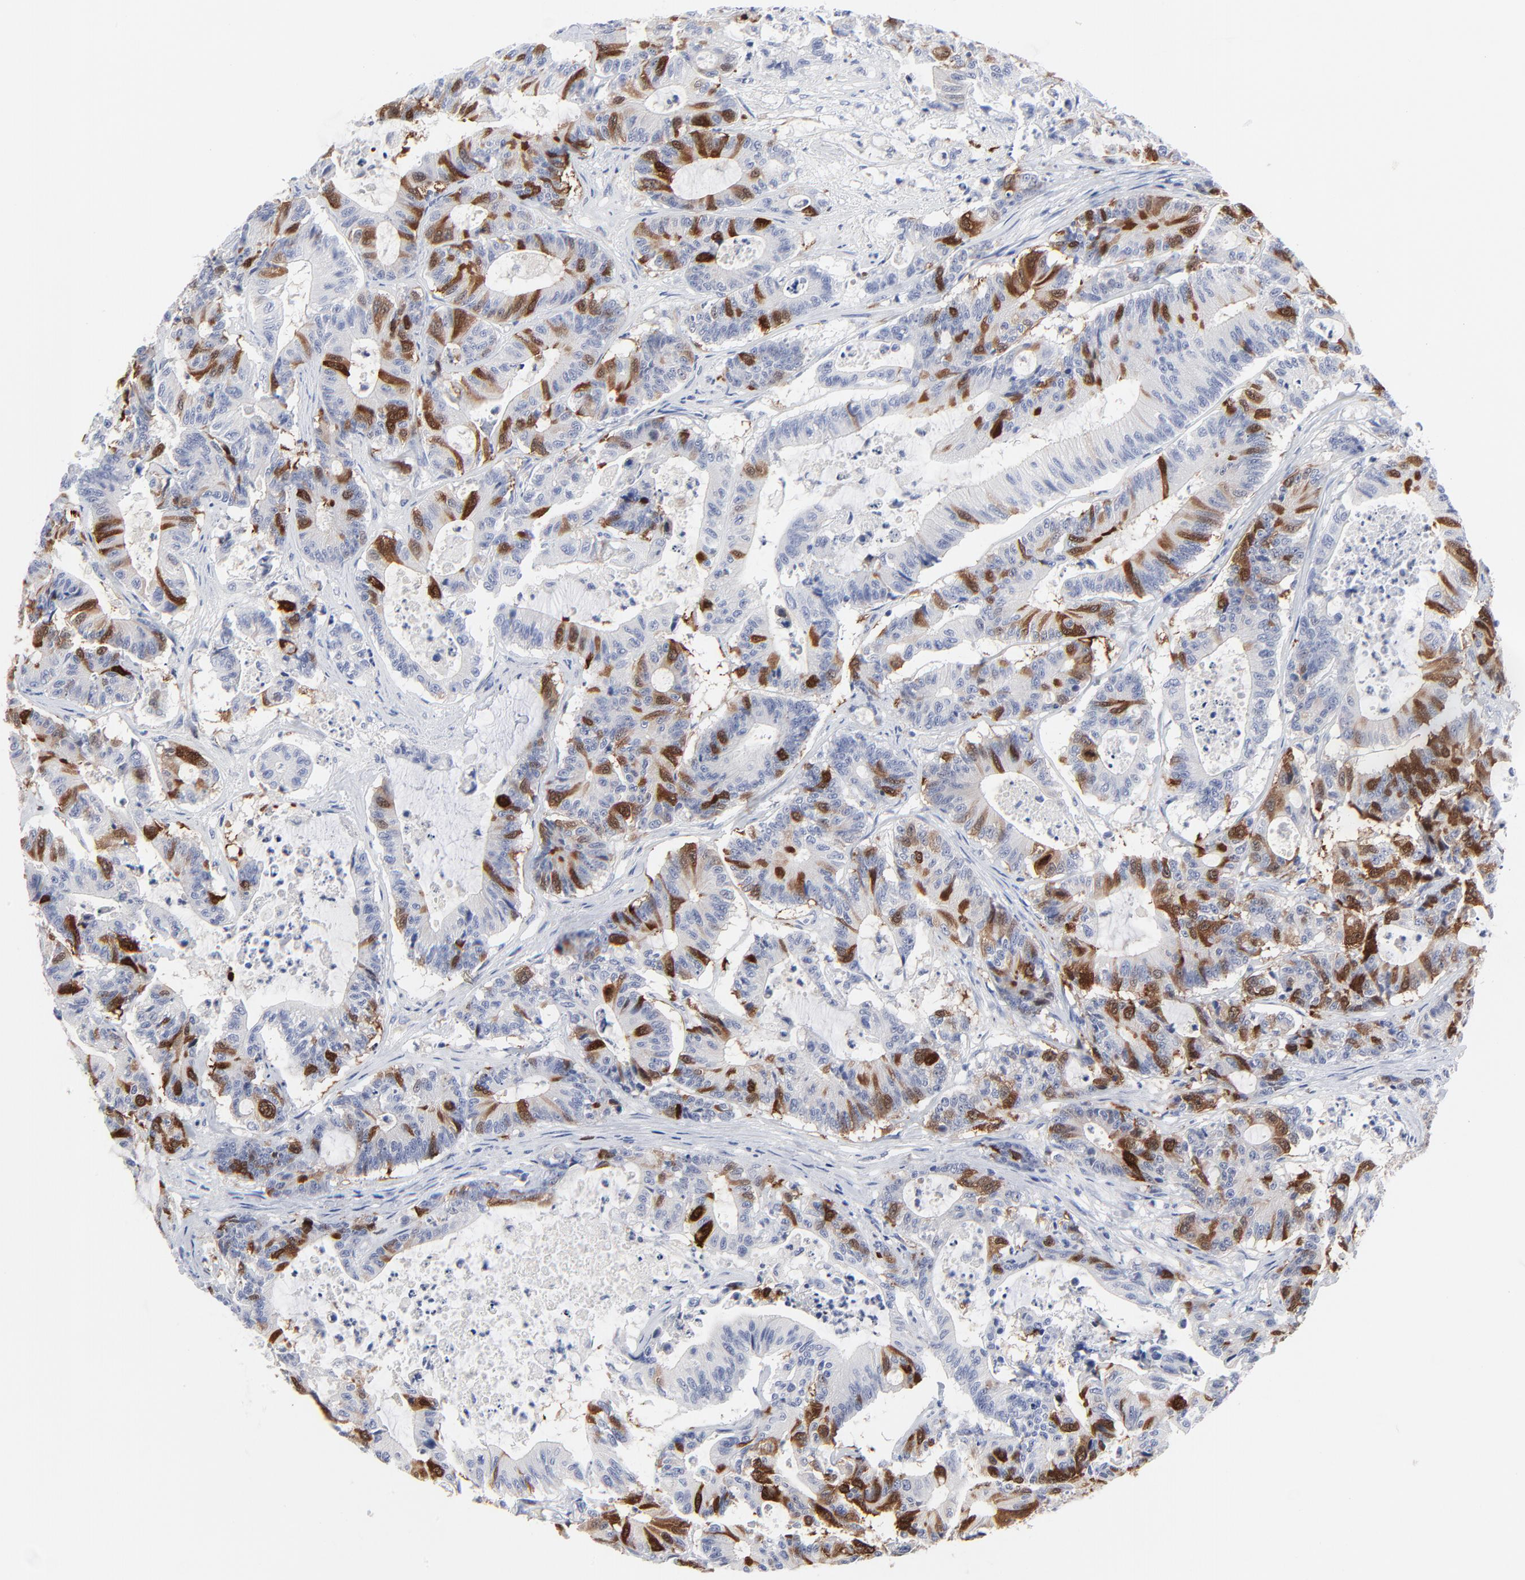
{"staining": {"intensity": "strong", "quantity": "25%-75%", "location": "cytoplasmic/membranous,nuclear"}, "tissue": "colorectal cancer", "cell_type": "Tumor cells", "image_type": "cancer", "snomed": [{"axis": "morphology", "description": "Adenocarcinoma, NOS"}, {"axis": "topography", "description": "Colon"}], "caption": "Human colorectal cancer stained for a protein (brown) exhibits strong cytoplasmic/membranous and nuclear positive staining in about 25%-75% of tumor cells.", "gene": "CDK1", "patient": {"sex": "female", "age": 84}}